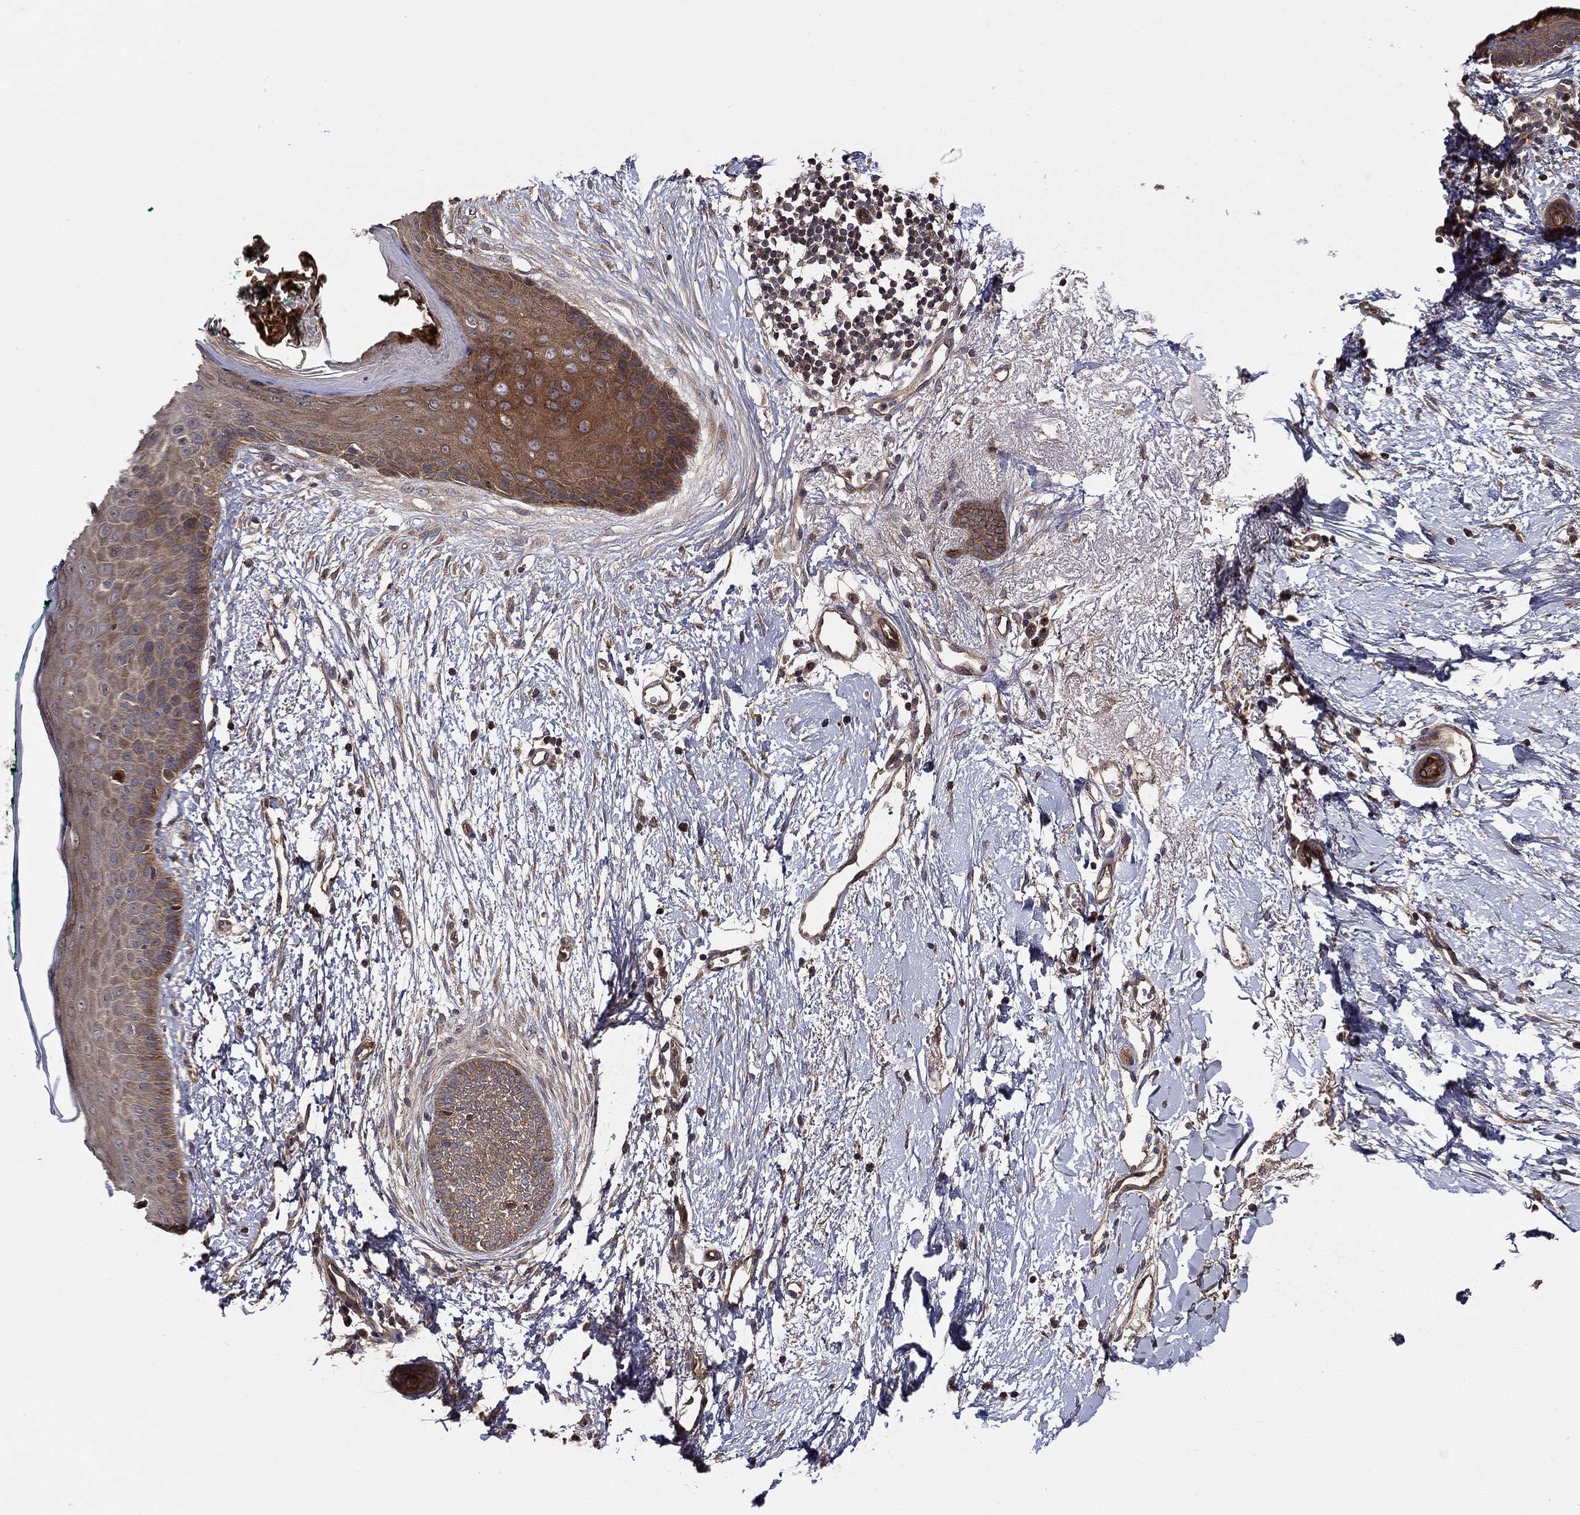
{"staining": {"intensity": "moderate", "quantity": "25%-75%", "location": "cytoplasmic/membranous"}, "tissue": "skin cancer", "cell_type": "Tumor cells", "image_type": "cancer", "snomed": [{"axis": "morphology", "description": "Normal tissue, NOS"}, {"axis": "morphology", "description": "Basal cell carcinoma"}, {"axis": "topography", "description": "Skin"}], "caption": "Brown immunohistochemical staining in skin cancer (basal cell carcinoma) exhibits moderate cytoplasmic/membranous expression in about 25%-75% of tumor cells.", "gene": "BMERB1", "patient": {"sex": "male", "age": 84}}